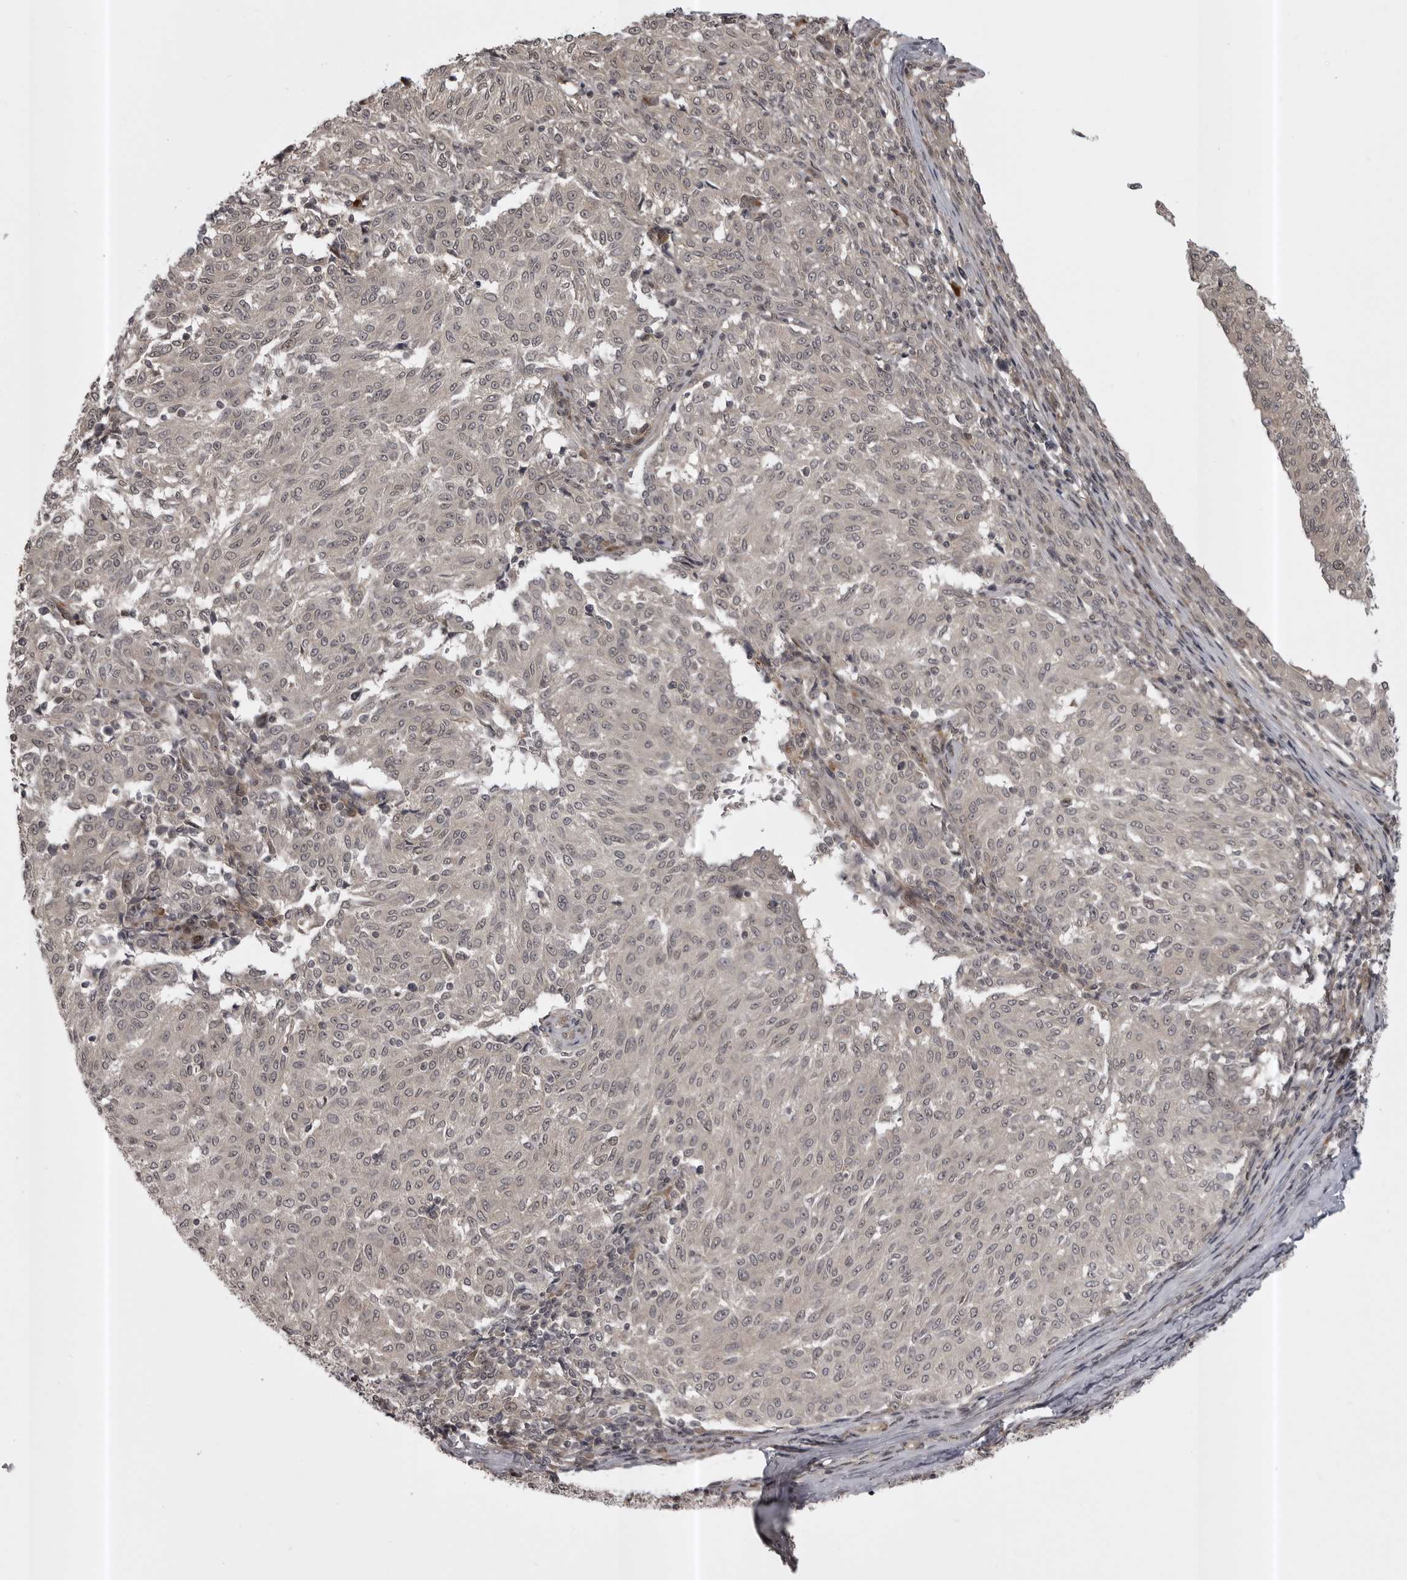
{"staining": {"intensity": "negative", "quantity": "none", "location": "none"}, "tissue": "melanoma", "cell_type": "Tumor cells", "image_type": "cancer", "snomed": [{"axis": "morphology", "description": "Malignant melanoma, NOS"}, {"axis": "topography", "description": "Skin"}], "caption": "Malignant melanoma stained for a protein using immunohistochemistry (IHC) displays no staining tumor cells.", "gene": "SNX16", "patient": {"sex": "female", "age": 72}}